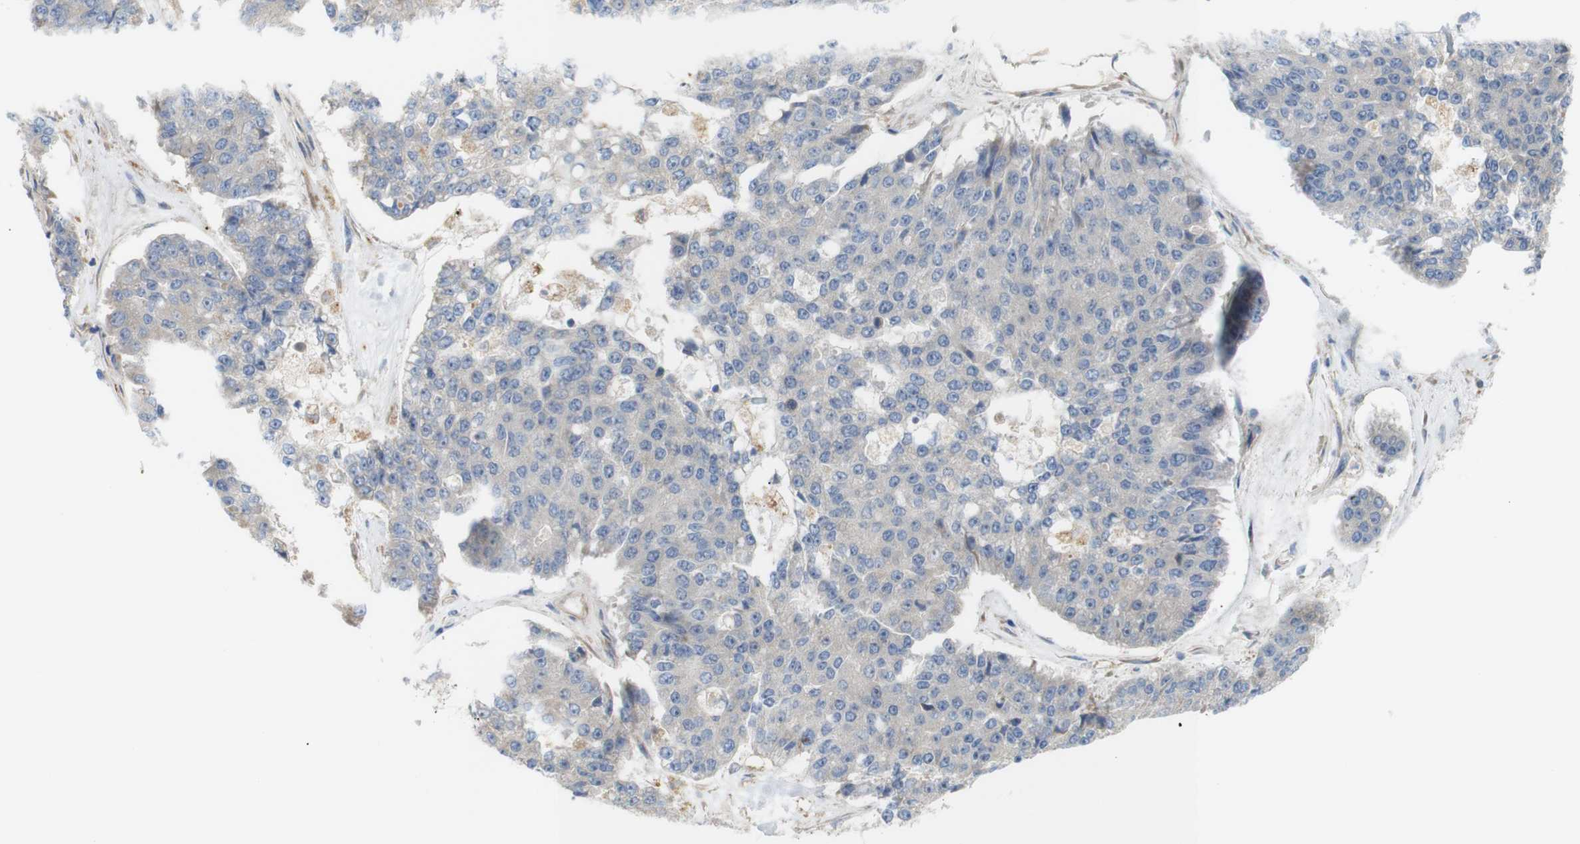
{"staining": {"intensity": "negative", "quantity": "none", "location": "none"}, "tissue": "pancreatic cancer", "cell_type": "Tumor cells", "image_type": "cancer", "snomed": [{"axis": "morphology", "description": "Adenocarcinoma, NOS"}, {"axis": "topography", "description": "Pancreas"}], "caption": "Pancreatic cancer (adenocarcinoma) was stained to show a protein in brown. There is no significant expression in tumor cells.", "gene": "RPTOR", "patient": {"sex": "male", "age": 50}}